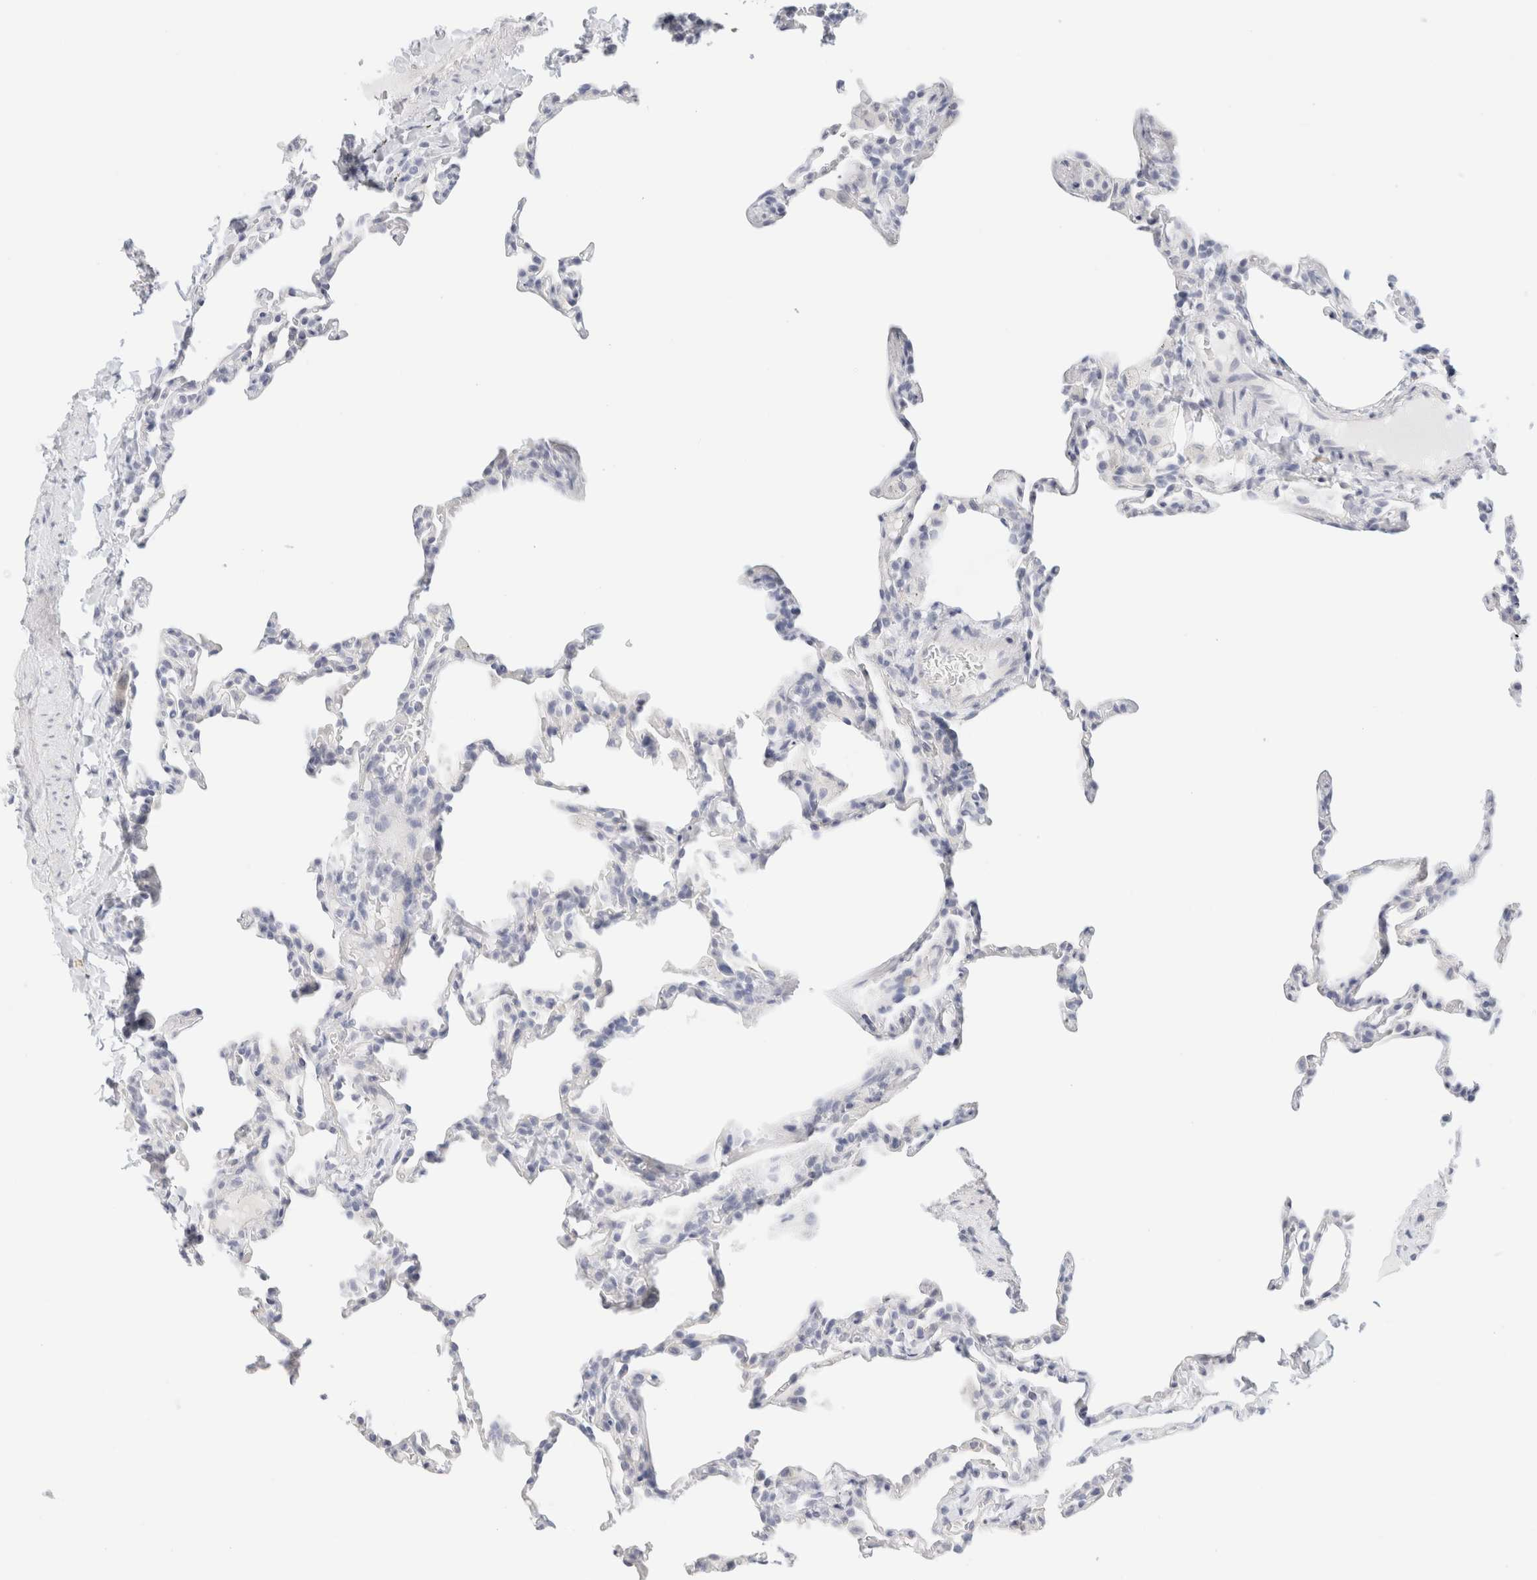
{"staining": {"intensity": "negative", "quantity": "none", "location": "none"}, "tissue": "lung", "cell_type": "Alveolar cells", "image_type": "normal", "snomed": [{"axis": "morphology", "description": "Normal tissue, NOS"}, {"axis": "topography", "description": "Lung"}], "caption": "High power microscopy photomicrograph of an immunohistochemistry (IHC) micrograph of unremarkable lung, revealing no significant positivity in alveolar cells. Nuclei are stained in blue.", "gene": "RTN4", "patient": {"sex": "male", "age": 20}}